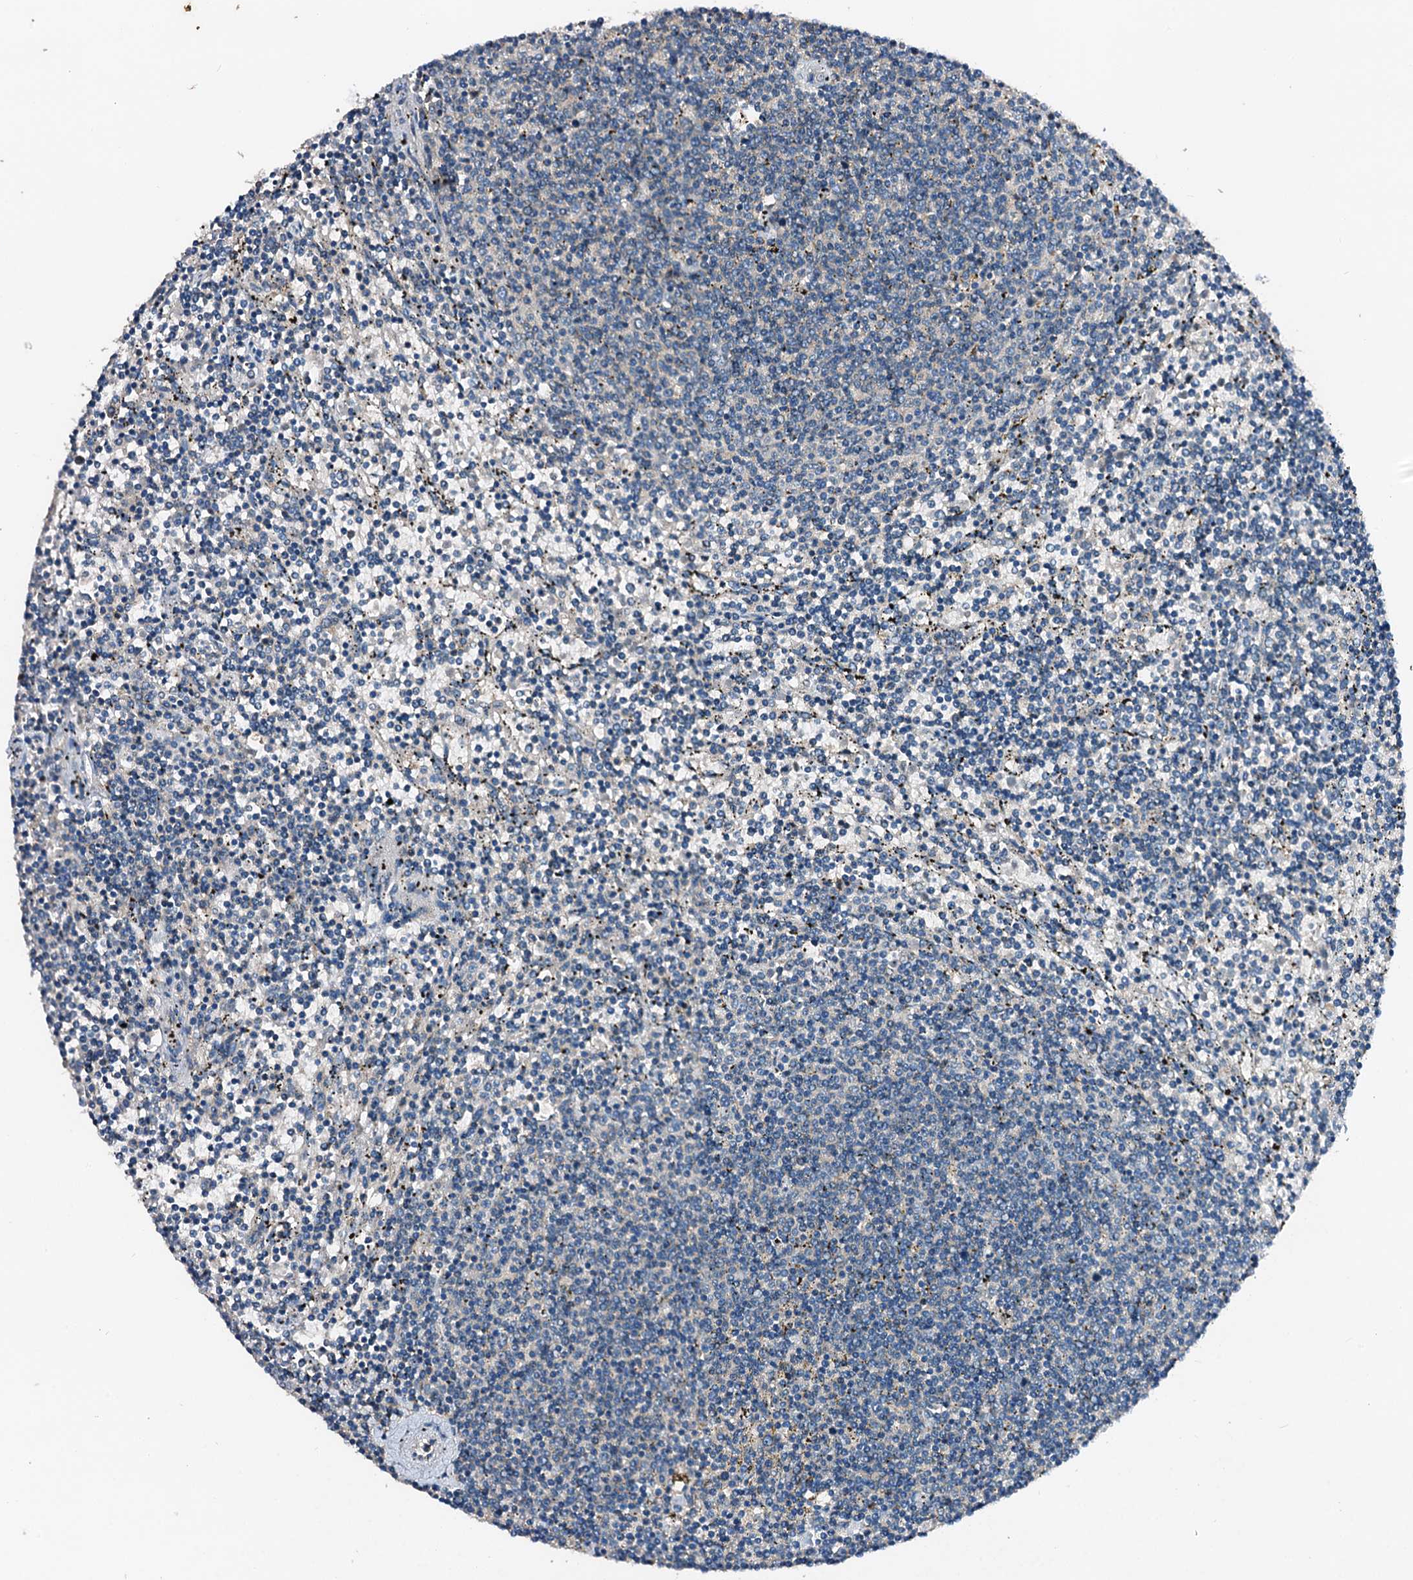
{"staining": {"intensity": "negative", "quantity": "none", "location": "none"}, "tissue": "lymphoma", "cell_type": "Tumor cells", "image_type": "cancer", "snomed": [{"axis": "morphology", "description": "Malignant lymphoma, non-Hodgkin's type, Low grade"}, {"axis": "topography", "description": "Spleen"}], "caption": "Tumor cells show no significant positivity in lymphoma.", "gene": "FIBIN", "patient": {"sex": "female", "age": 50}}